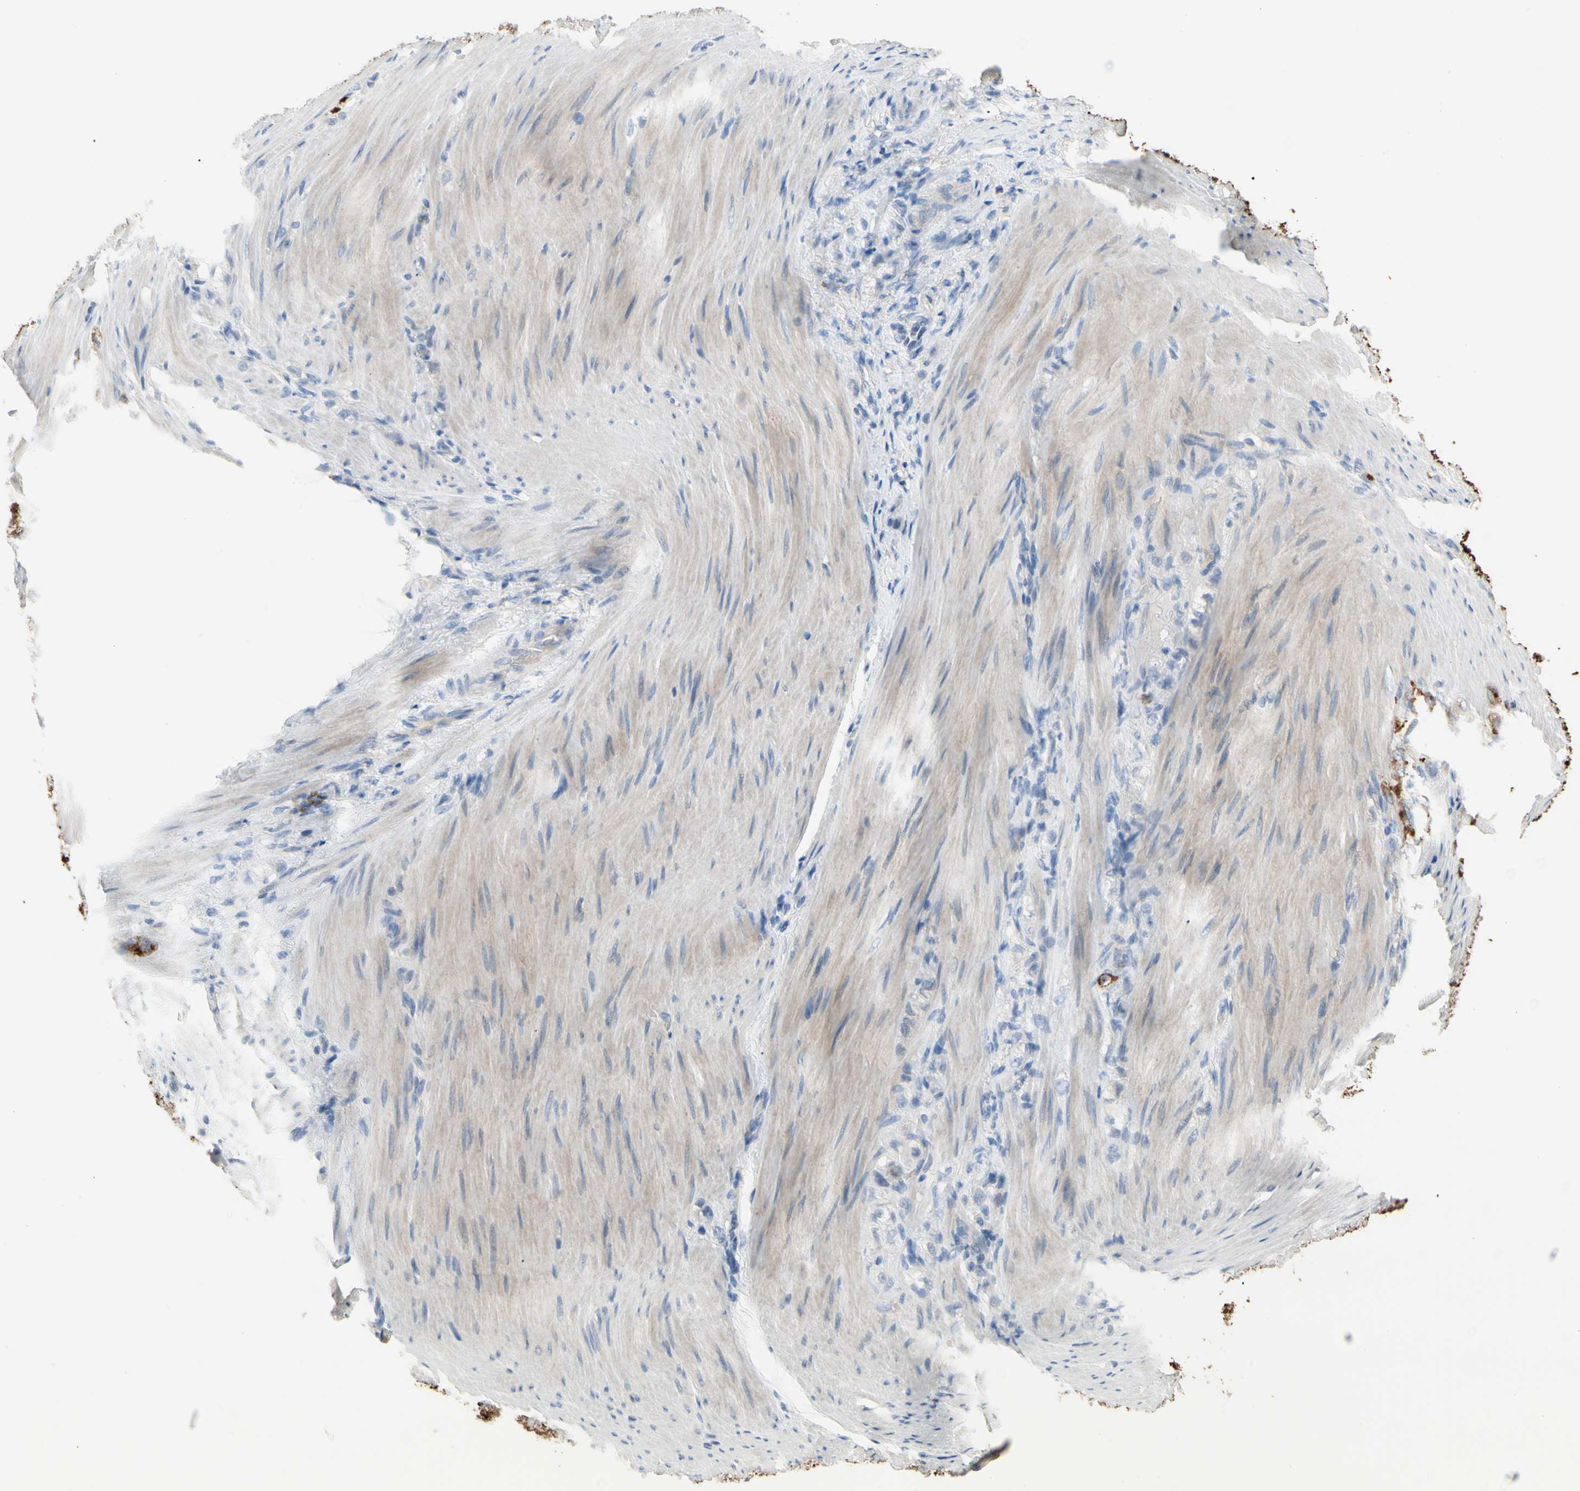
{"staining": {"intensity": "negative", "quantity": "none", "location": "none"}, "tissue": "stomach cancer", "cell_type": "Tumor cells", "image_type": "cancer", "snomed": [{"axis": "morphology", "description": "Adenocarcinoma, NOS"}, {"axis": "topography", "description": "Stomach"}], "caption": "Immunohistochemistry (IHC) photomicrograph of stomach cancer stained for a protein (brown), which exhibits no positivity in tumor cells.", "gene": "CLEC4A", "patient": {"sex": "male", "age": 82}}